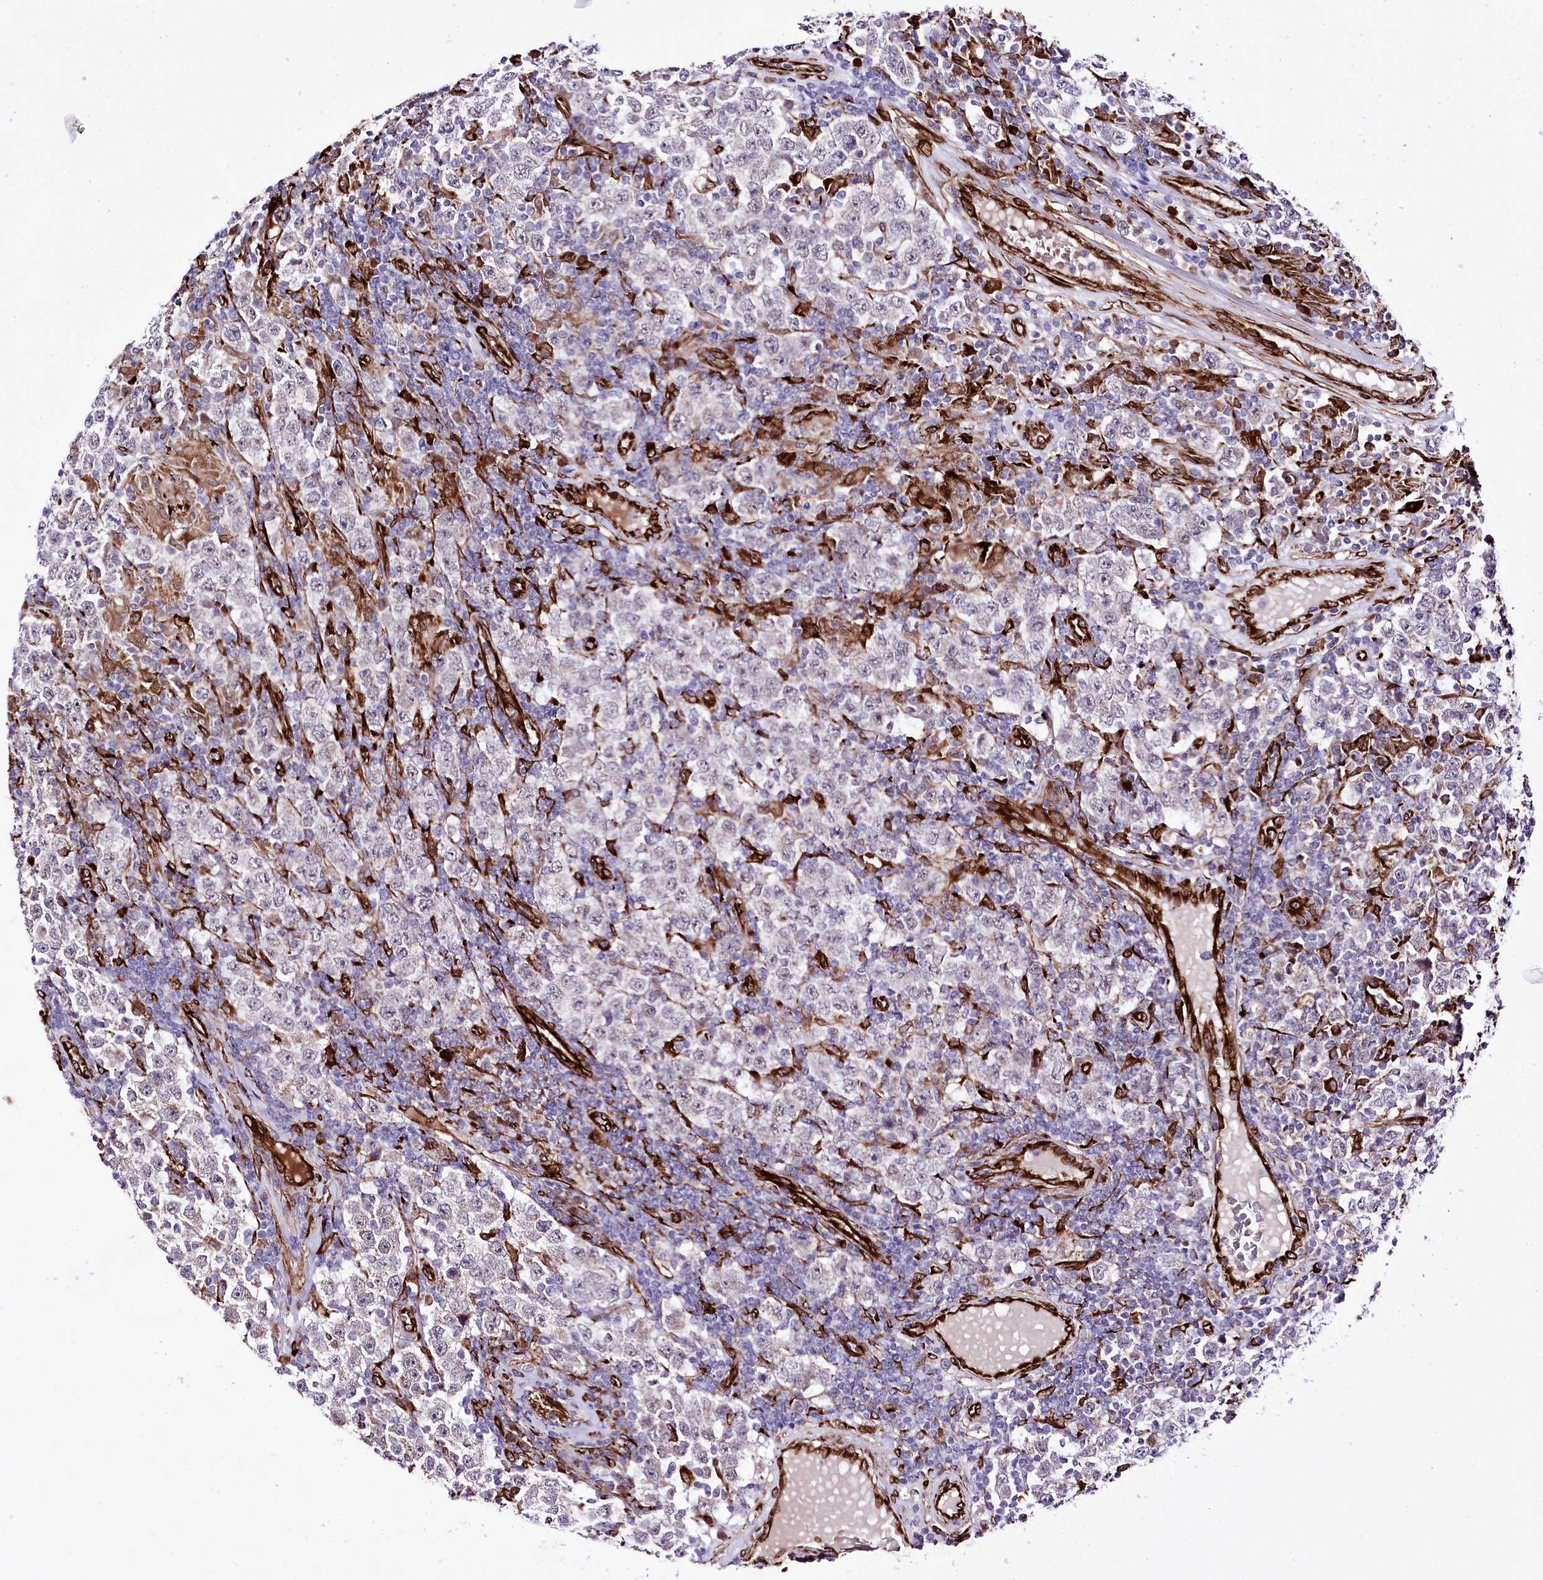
{"staining": {"intensity": "negative", "quantity": "none", "location": "none"}, "tissue": "testis cancer", "cell_type": "Tumor cells", "image_type": "cancer", "snomed": [{"axis": "morphology", "description": "Normal tissue, NOS"}, {"axis": "morphology", "description": "Urothelial carcinoma, High grade"}, {"axis": "morphology", "description": "Seminoma, NOS"}, {"axis": "morphology", "description": "Carcinoma, Embryonal, NOS"}, {"axis": "topography", "description": "Urinary bladder"}, {"axis": "topography", "description": "Testis"}], "caption": "Tumor cells are negative for protein expression in human testis seminoma.", "gene": "WWC1", "patient": {"sex": "male", "age": 41}}